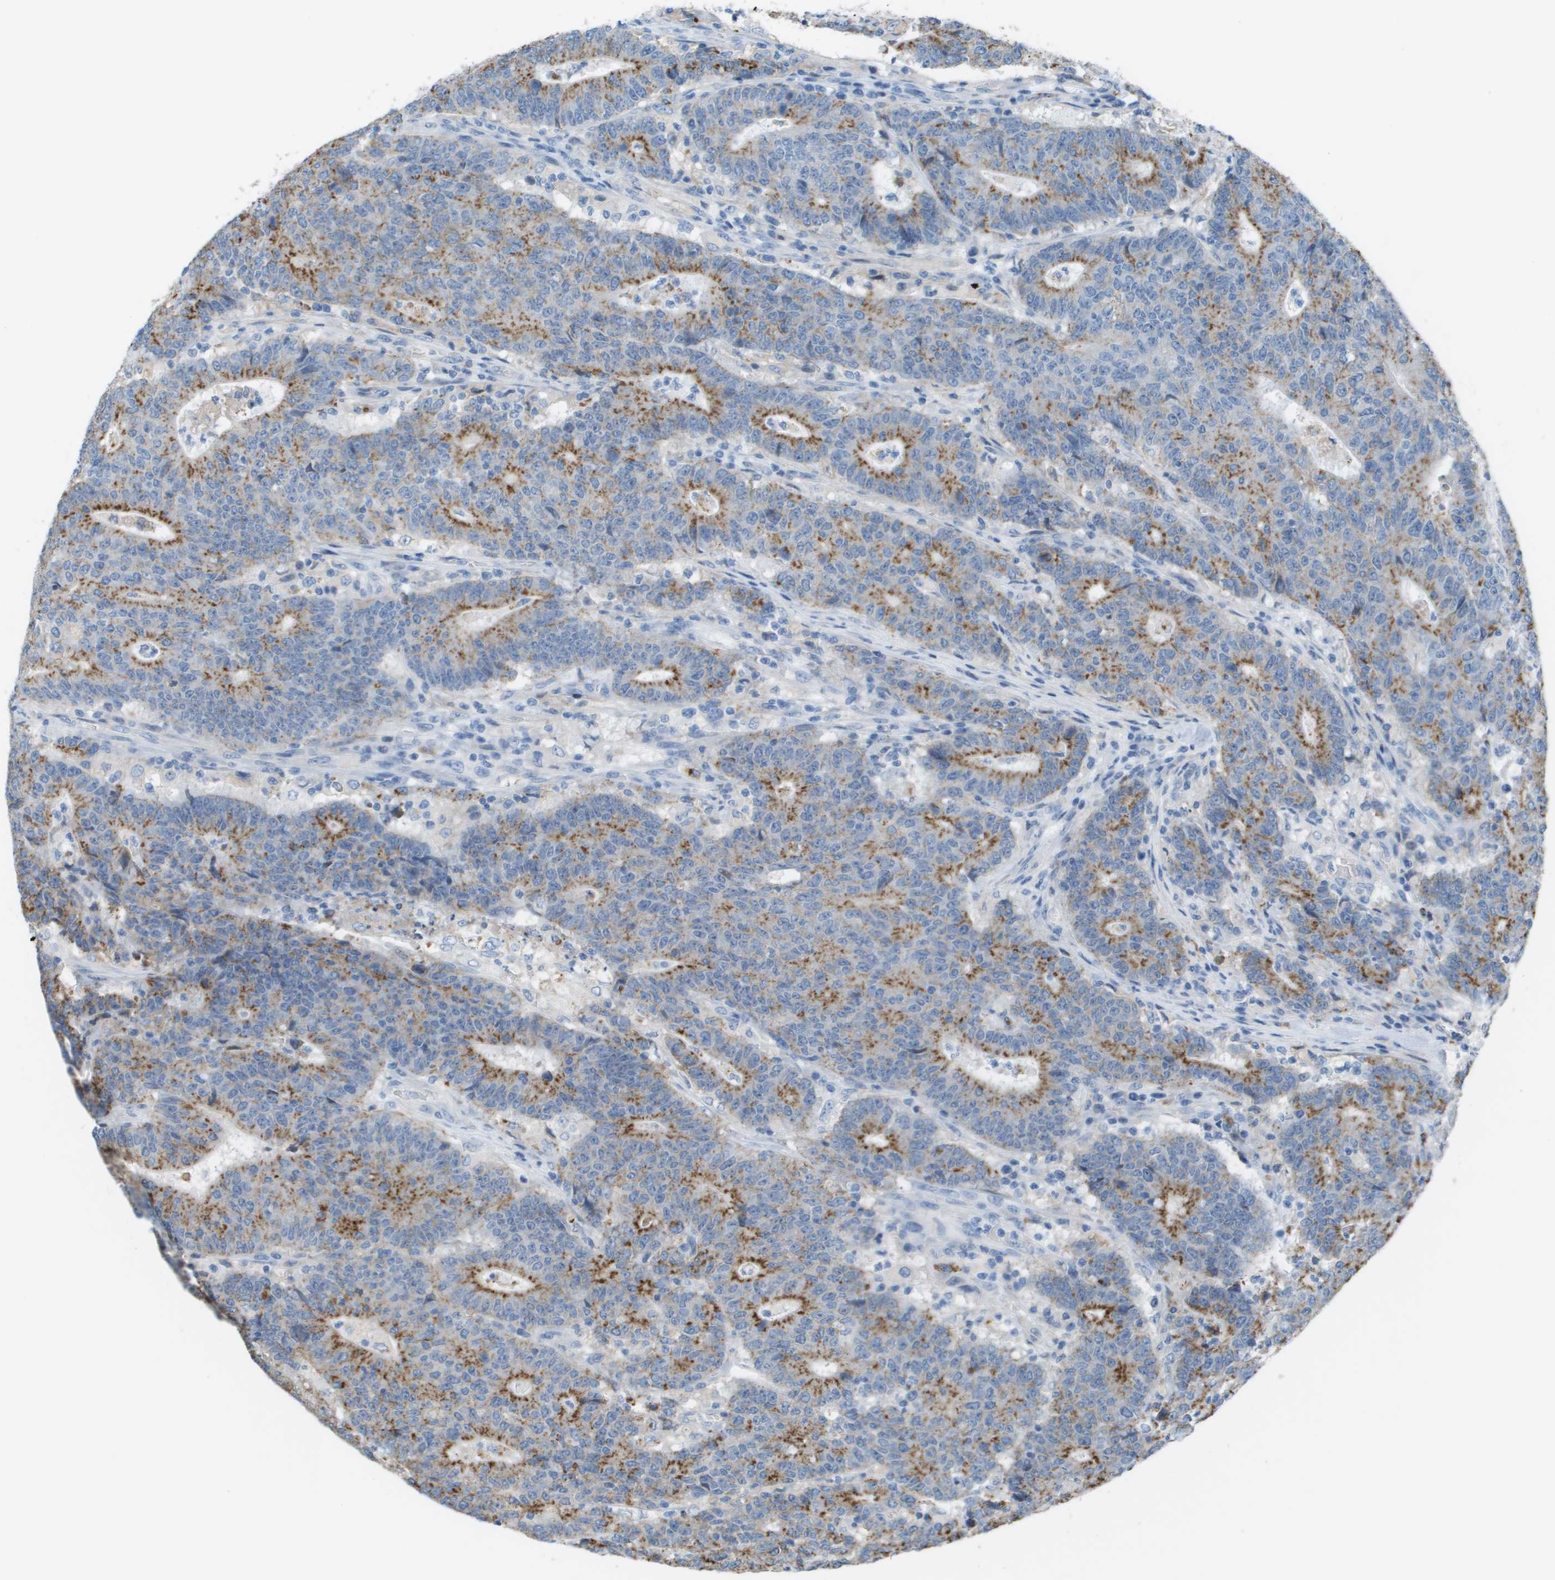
{"staining": {"intensity": "moderate", "quantity": ">75%", "location": "cytoplasmic/membranous"}, "tissue": "colorectal cancer", "cell_type": "Tumor cells", "image_type": "cancer", "snomed": [{"axis": "morphology", "description": "Normal tissue, NOS"}, {"axis": "morphology", "description": "Adenocarcinoma, NOS"}, {"axis": "topography", "description": "Colon"}], "caption": "The micrograph reveals staining of colorectal cancer, revealing moderate cytoplasmic/membranous protein expression (brown color) within tumor cells.", "gene": "ZBTB43", "patient": {"sex": "female", "age": 75}}